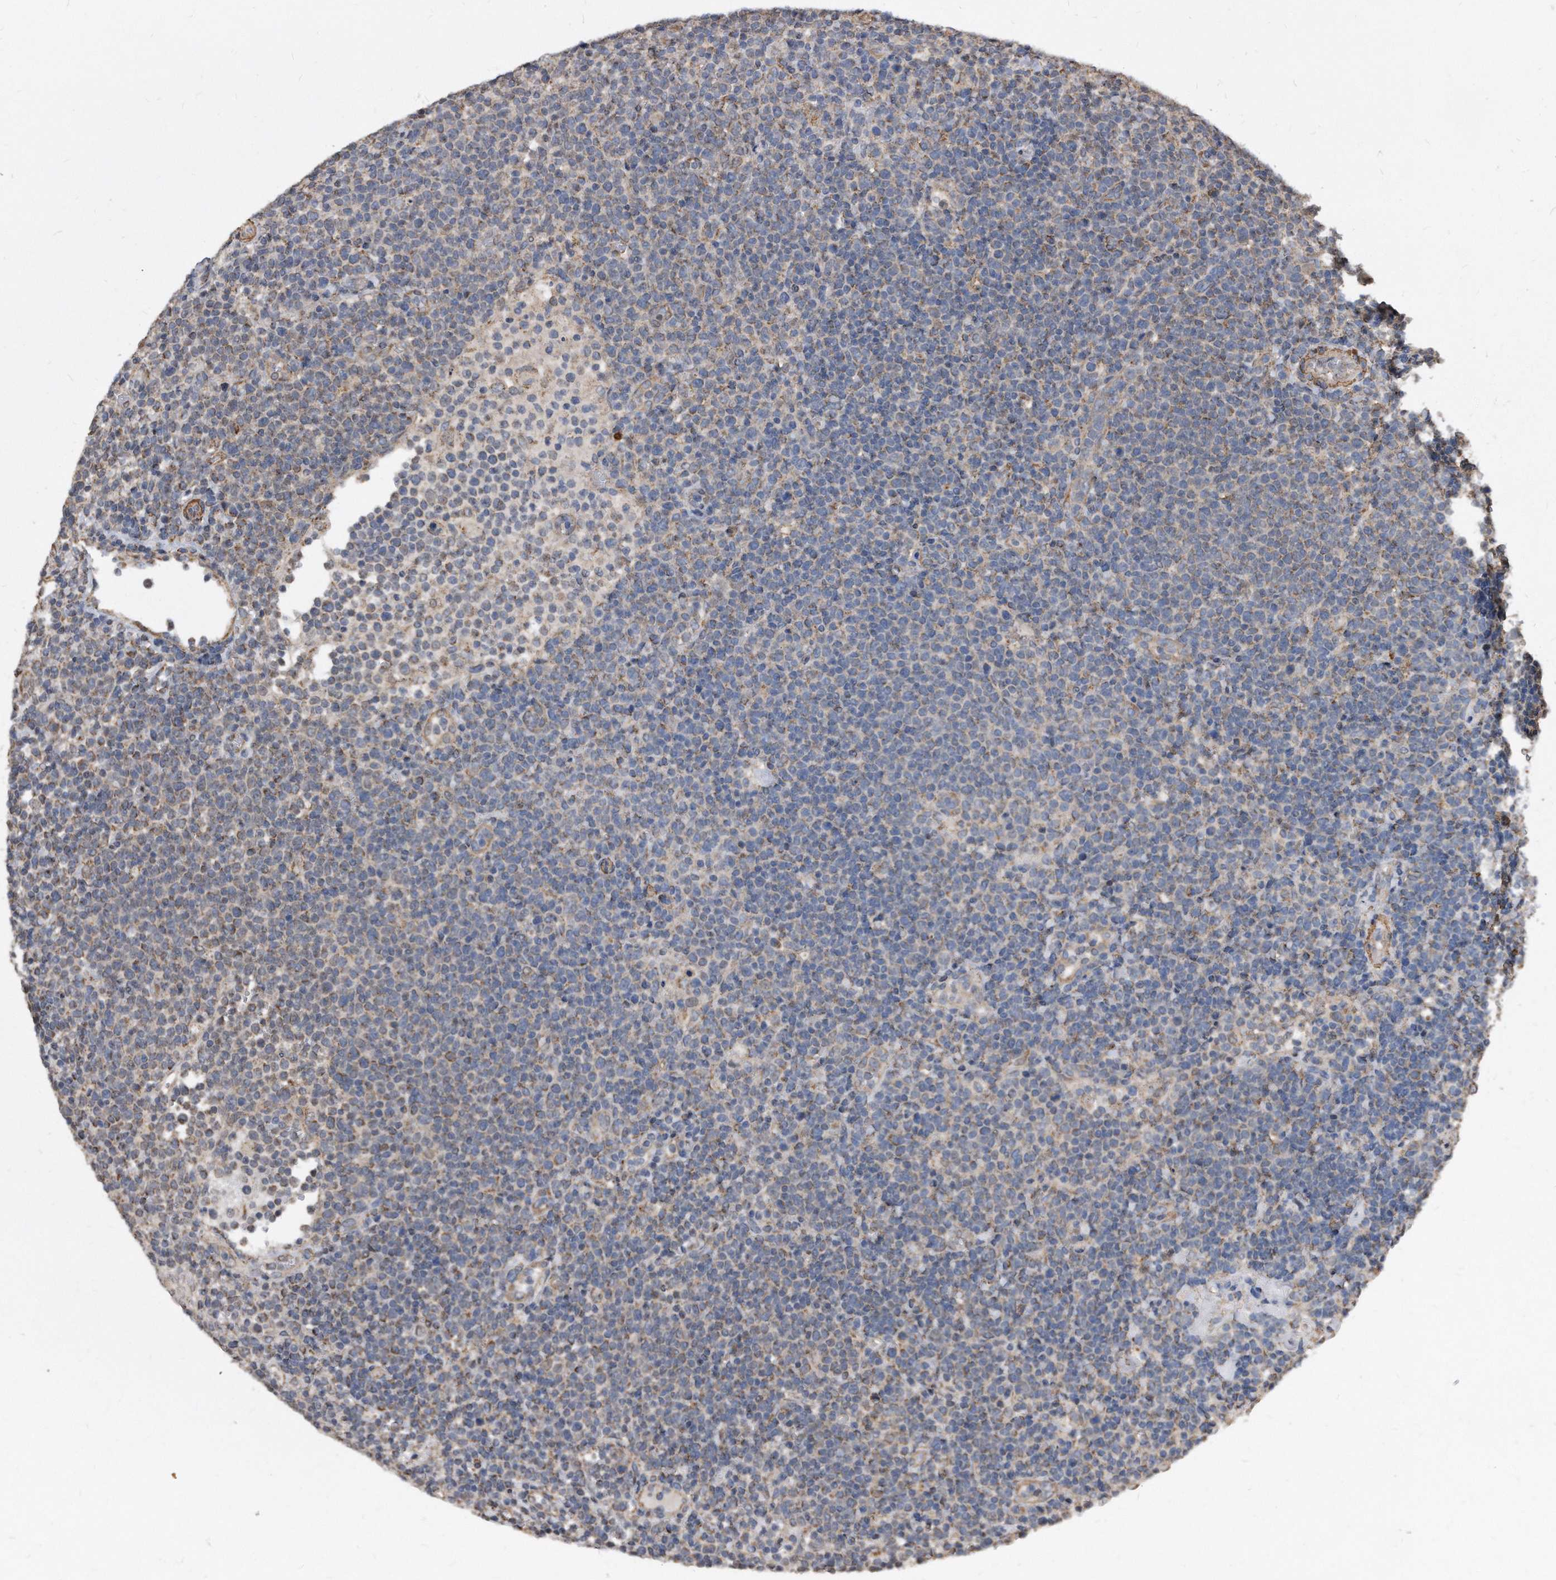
{"staining": {"intensity": "weak", "quantity": "25%-75%", "location": "cytoplasmic/membranous"}, "tissue": "lymphoma", "cell_type": "Tumor cells", "image_type": "cancer", "snomed": [{"axis": "morphology", "description": "Malignant lymphoma, non-Hodgkin's type, High grade"}, {"axis": "topography", "description": "Lymph node"}], "caption": "Lymphoma stained for a protein (brown) reveals weak cytoplasmic/membranous positive positivity in about 25%-75% of tumor cells.", "gene": "DUSP22", "patient": {"sex": "male", "age": 61}}